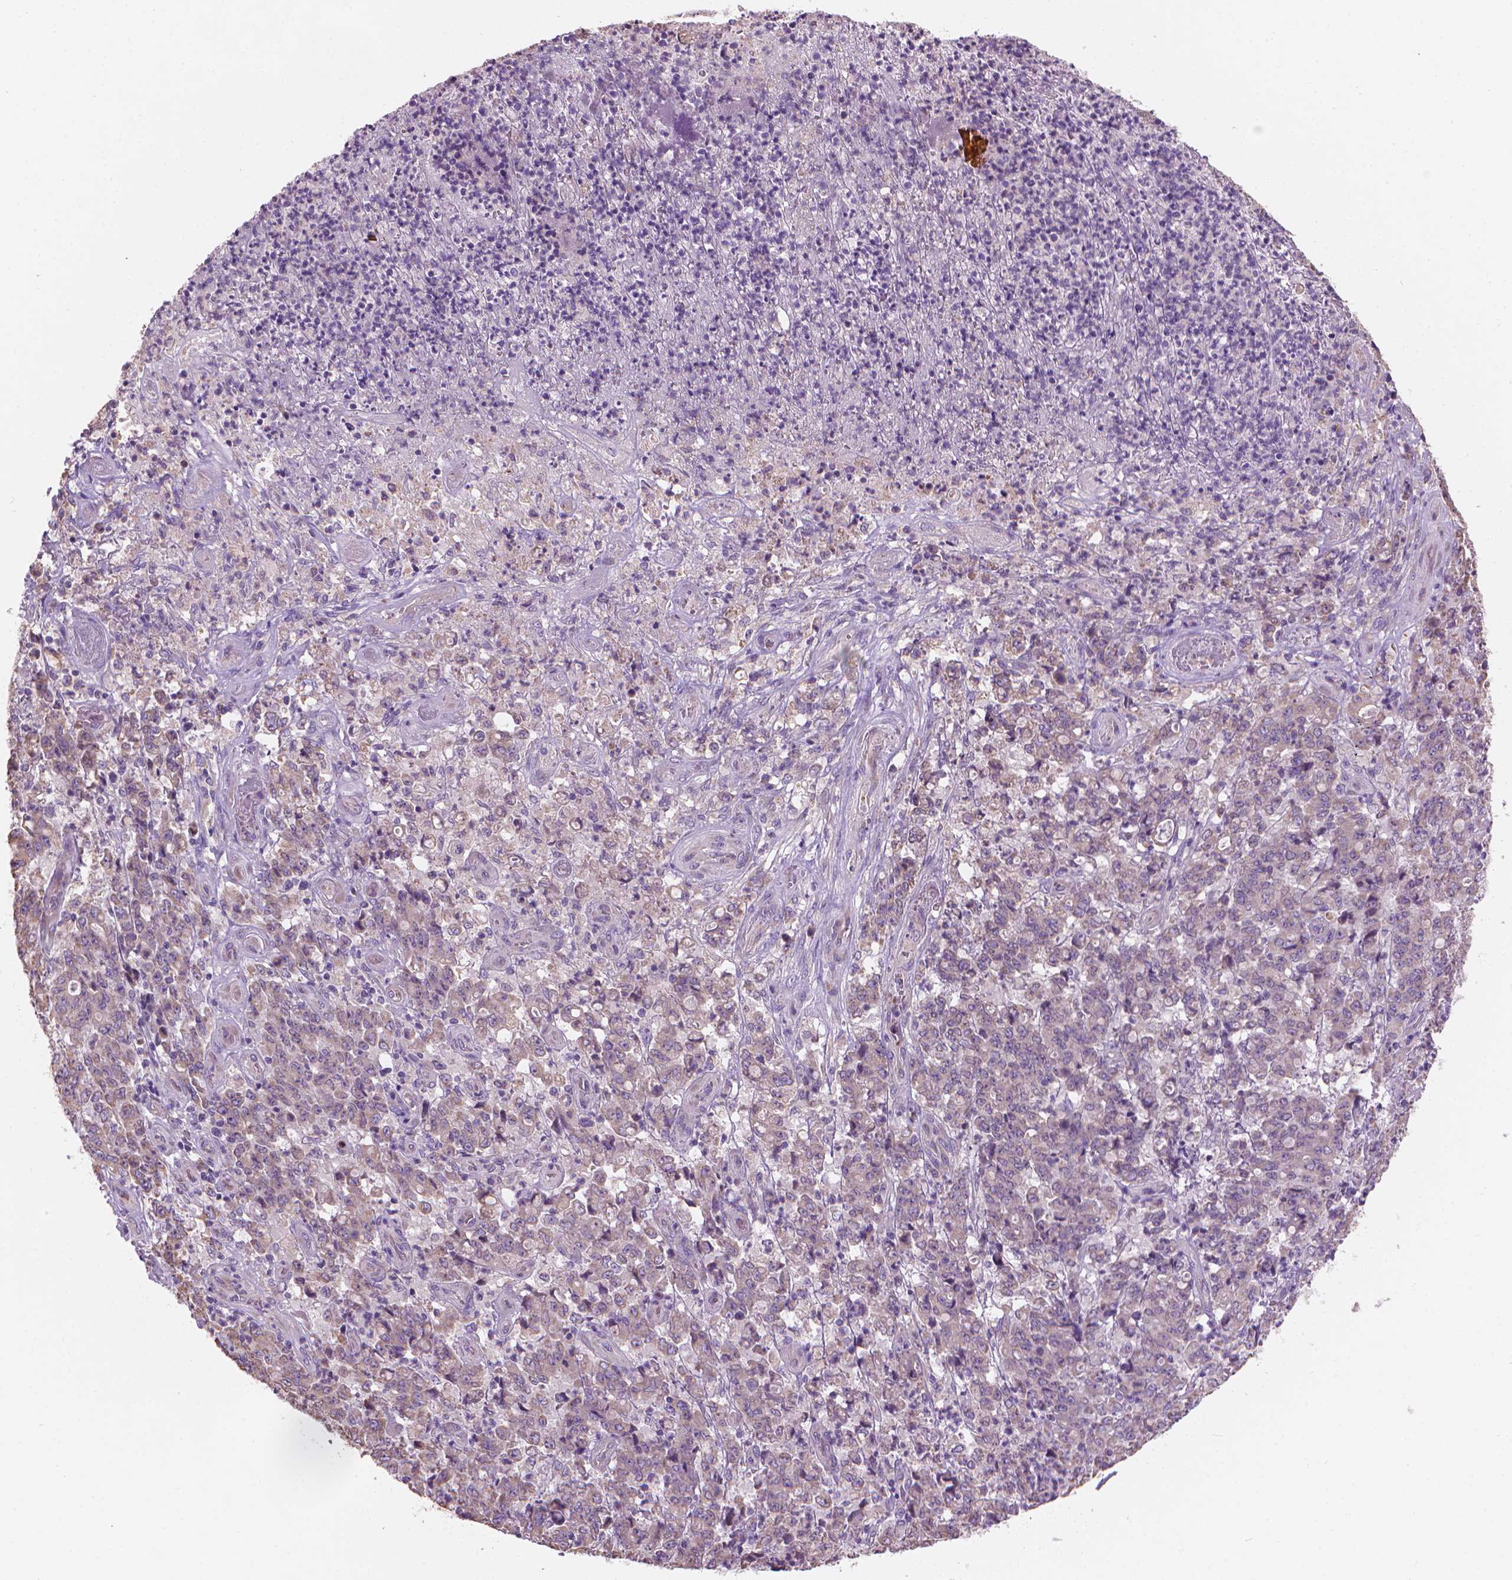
{"staining": {"intensity": "weak", "quantity": "<25%", "location": "cytoplasmic/membranous"}, "tissue": "stomach cancer", "cell_type": "Tumor cells", "image_type": "cancer", "snomed": [{"axis": "morphology", "description": "Adenocarcinoma, NOS"}, {"axis": "topography", "description": "Stomach, lower"}], "caption": "DAB (3,3'-diaminobenzidine) immunohistochemical staining of stomach cancer (adenocarcinoma) reveals no significant positivity in tumor cells. Nuclei are stained in blue.", "gene": "TTC29", "patient": {"sex": "female", "age": 71}}